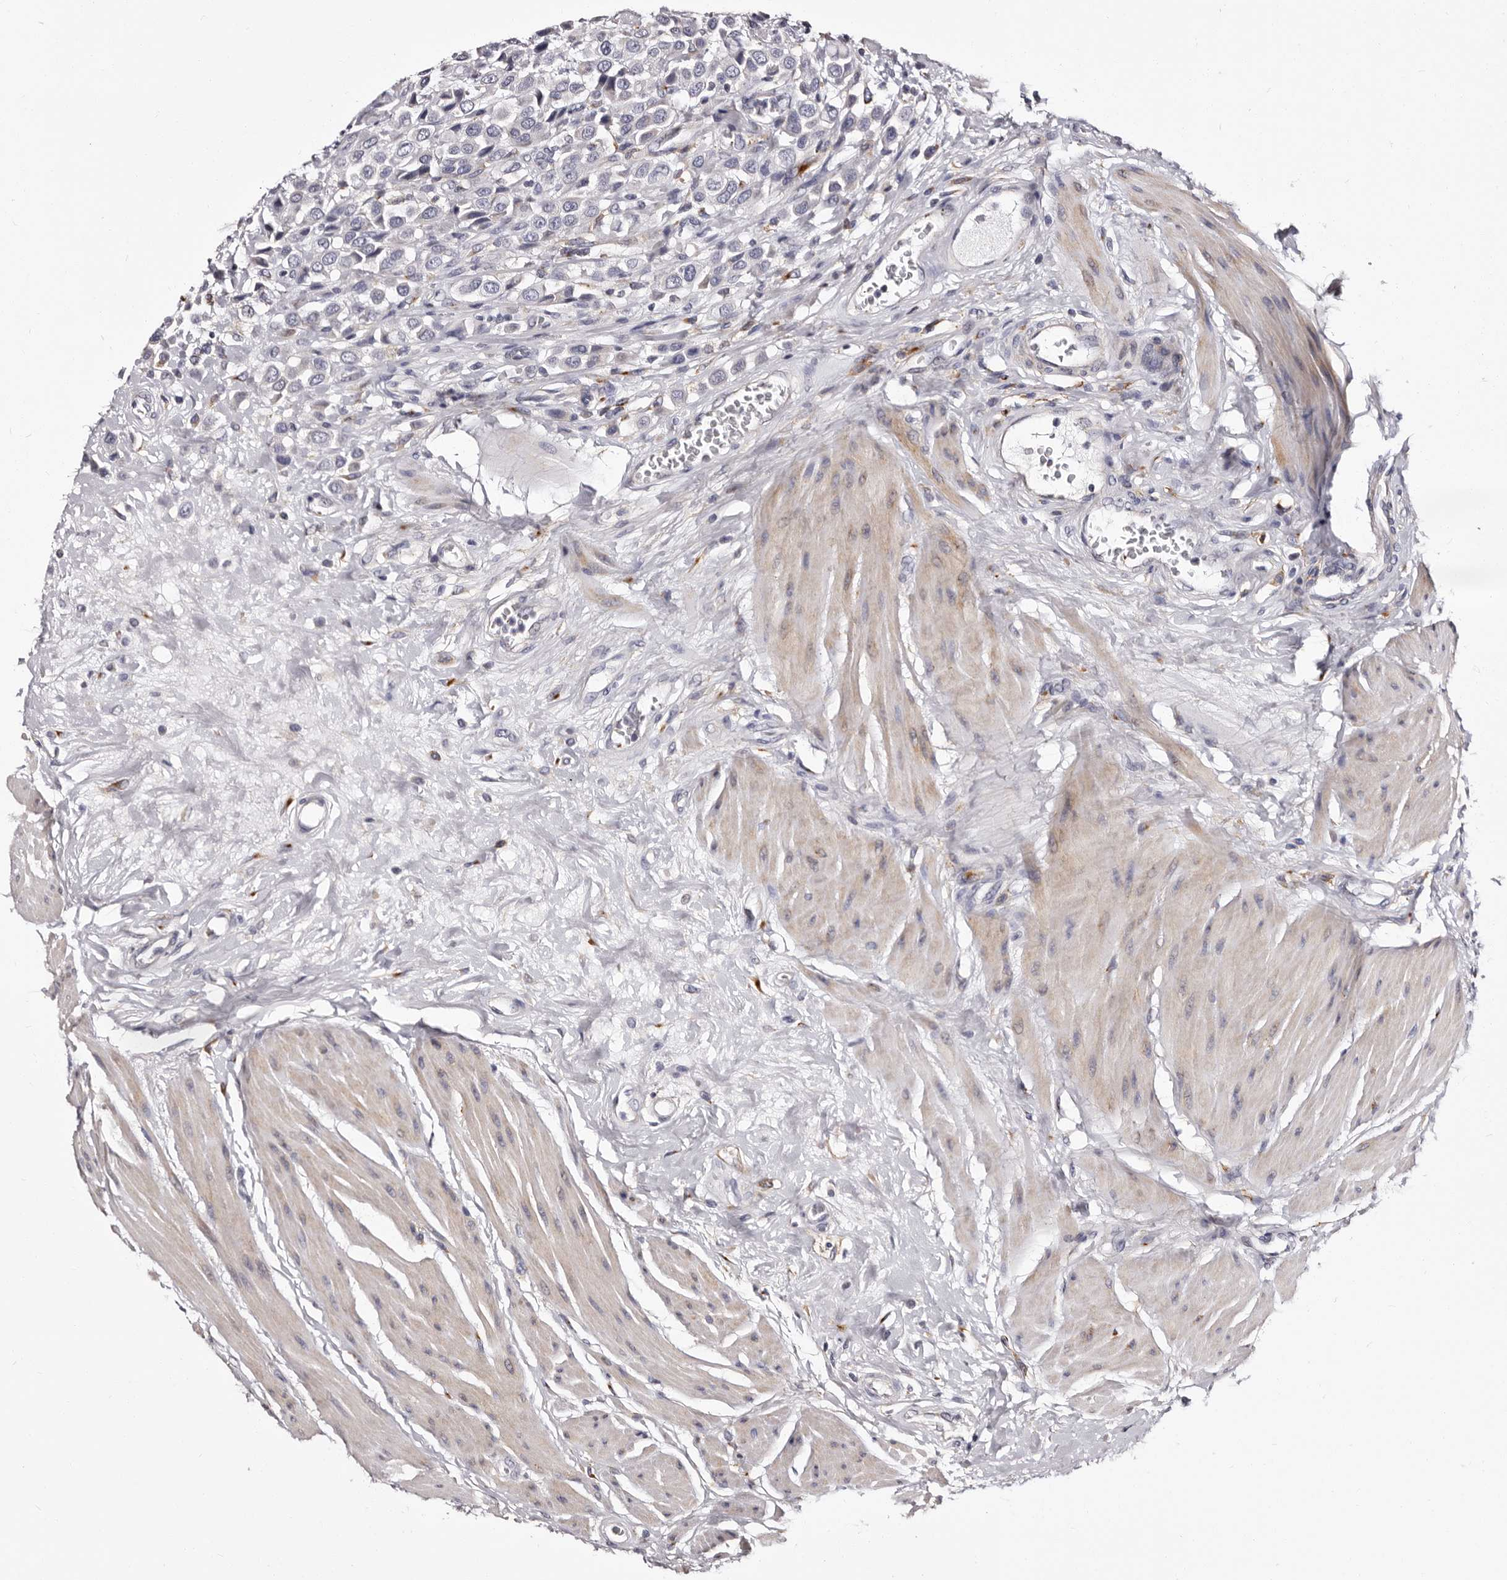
{"staining": {"intensity": "negative", "quantity": "none", "location": "none"}, "tissue": "urothelial cancer", "cell_type": "Tumor cells", "image_type": "cancer", "snomed": [{"axis": "morphology", "description": "Urothelial carcinoma, High grade"}, {"axis": "topography", "description": "Urinary bladder"}], "caption": "IHC micrograph of neoplastic tissue: urothelial cancer stained with DAB (3,3'-diaminobenzidine) exhibits no significant protein positivity in tumor cells.", "gene": "AUNIP", "patient": {"sex": "male", "age": 50}}